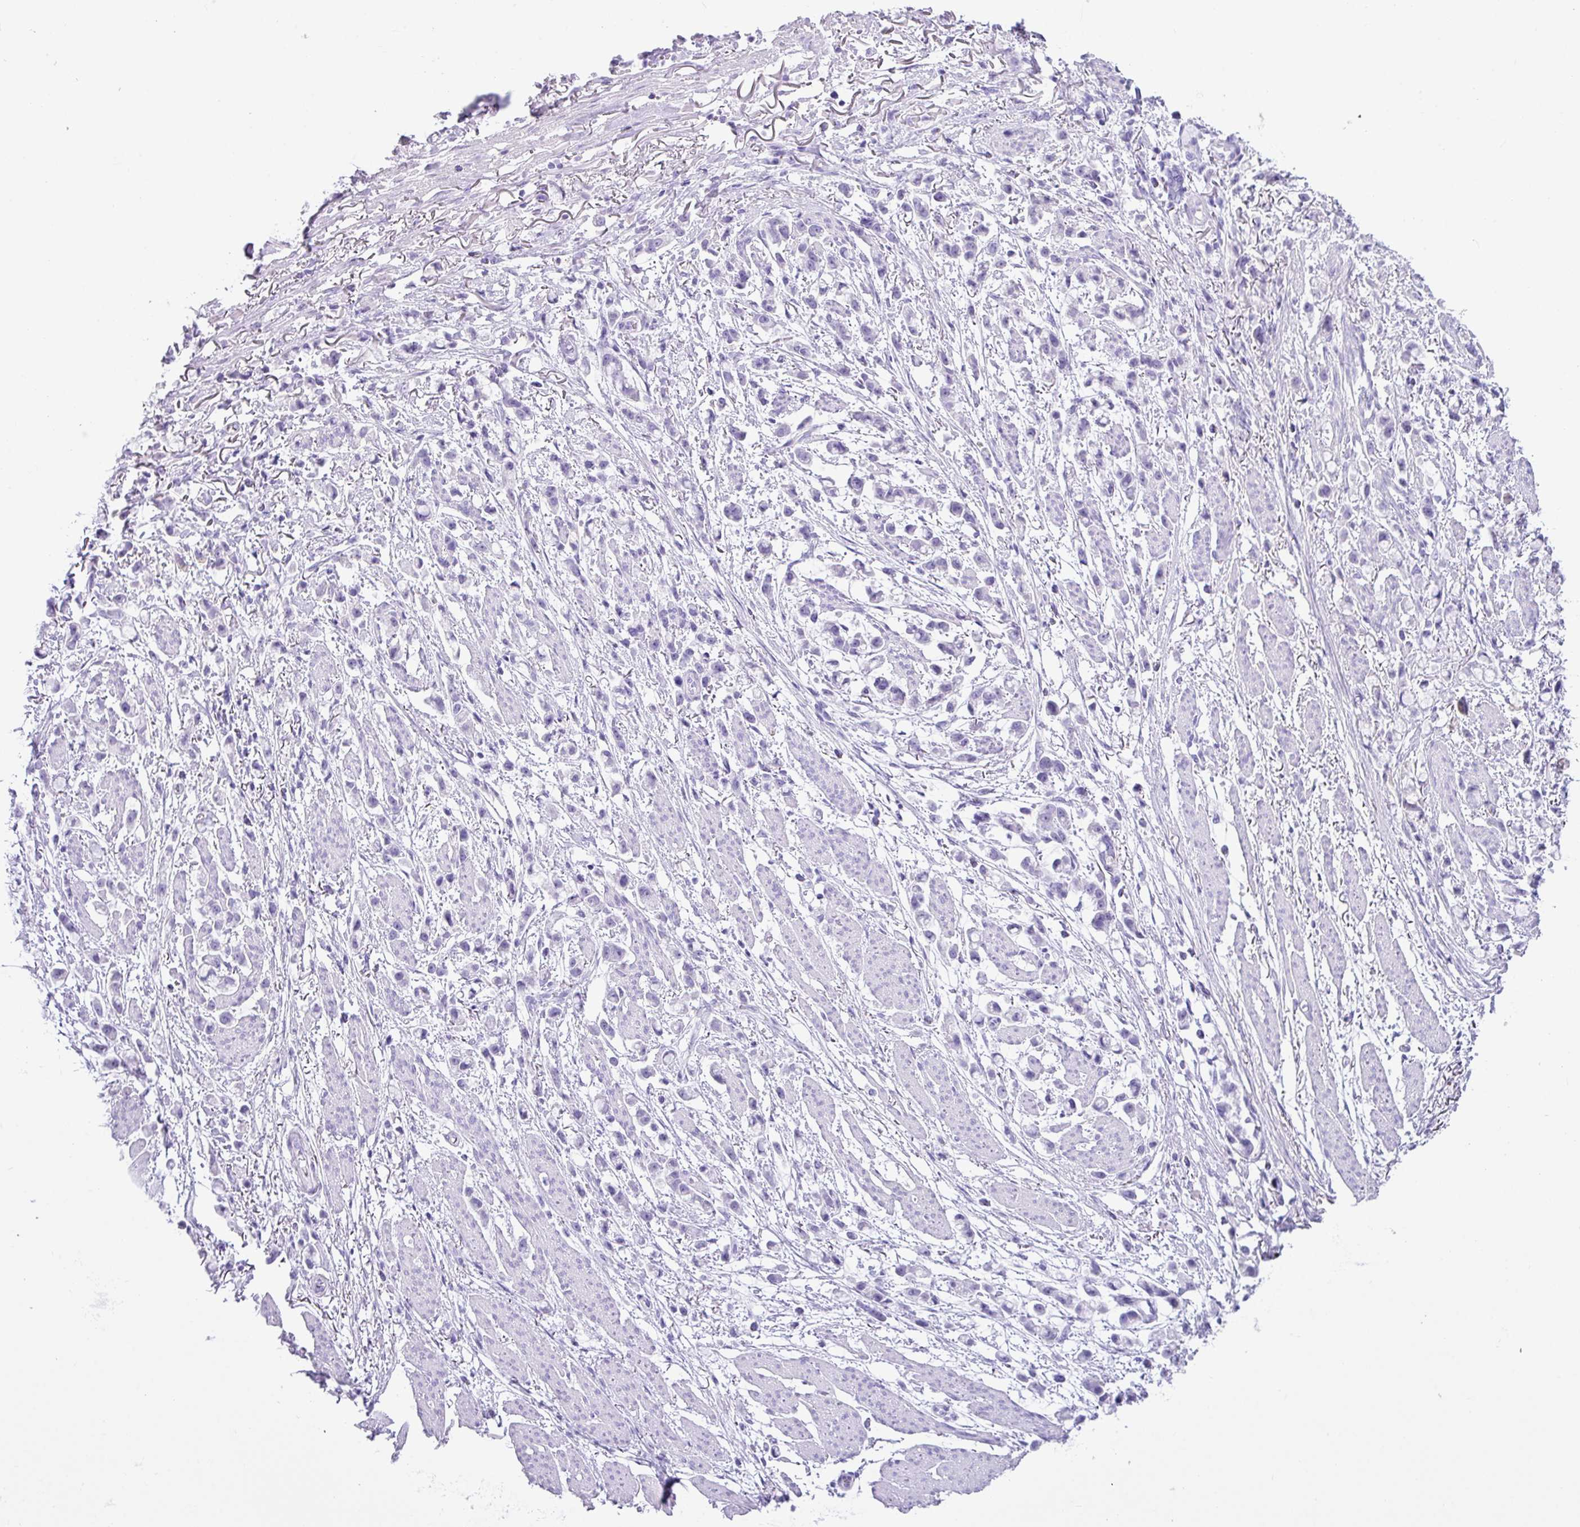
{"staining": {"intensity": "negative", "quantity": "none", "location": "none"}, "tissue": "stomach cancer", "cell_type": "Tumor cells", "image_type": "cancer", "snomed": [{"axis": "morphology", "description": "Adenocarcinoma, NOS"}, {"axis": "topography", "description": "Stomach"}], "caption": "IHC micrograph of human stomach cancer stained for a protein (brown), which reveals no positivity in tumor cells.", "gene": "NCCRP1", "patient": {"sex": "female", "age": 81}}